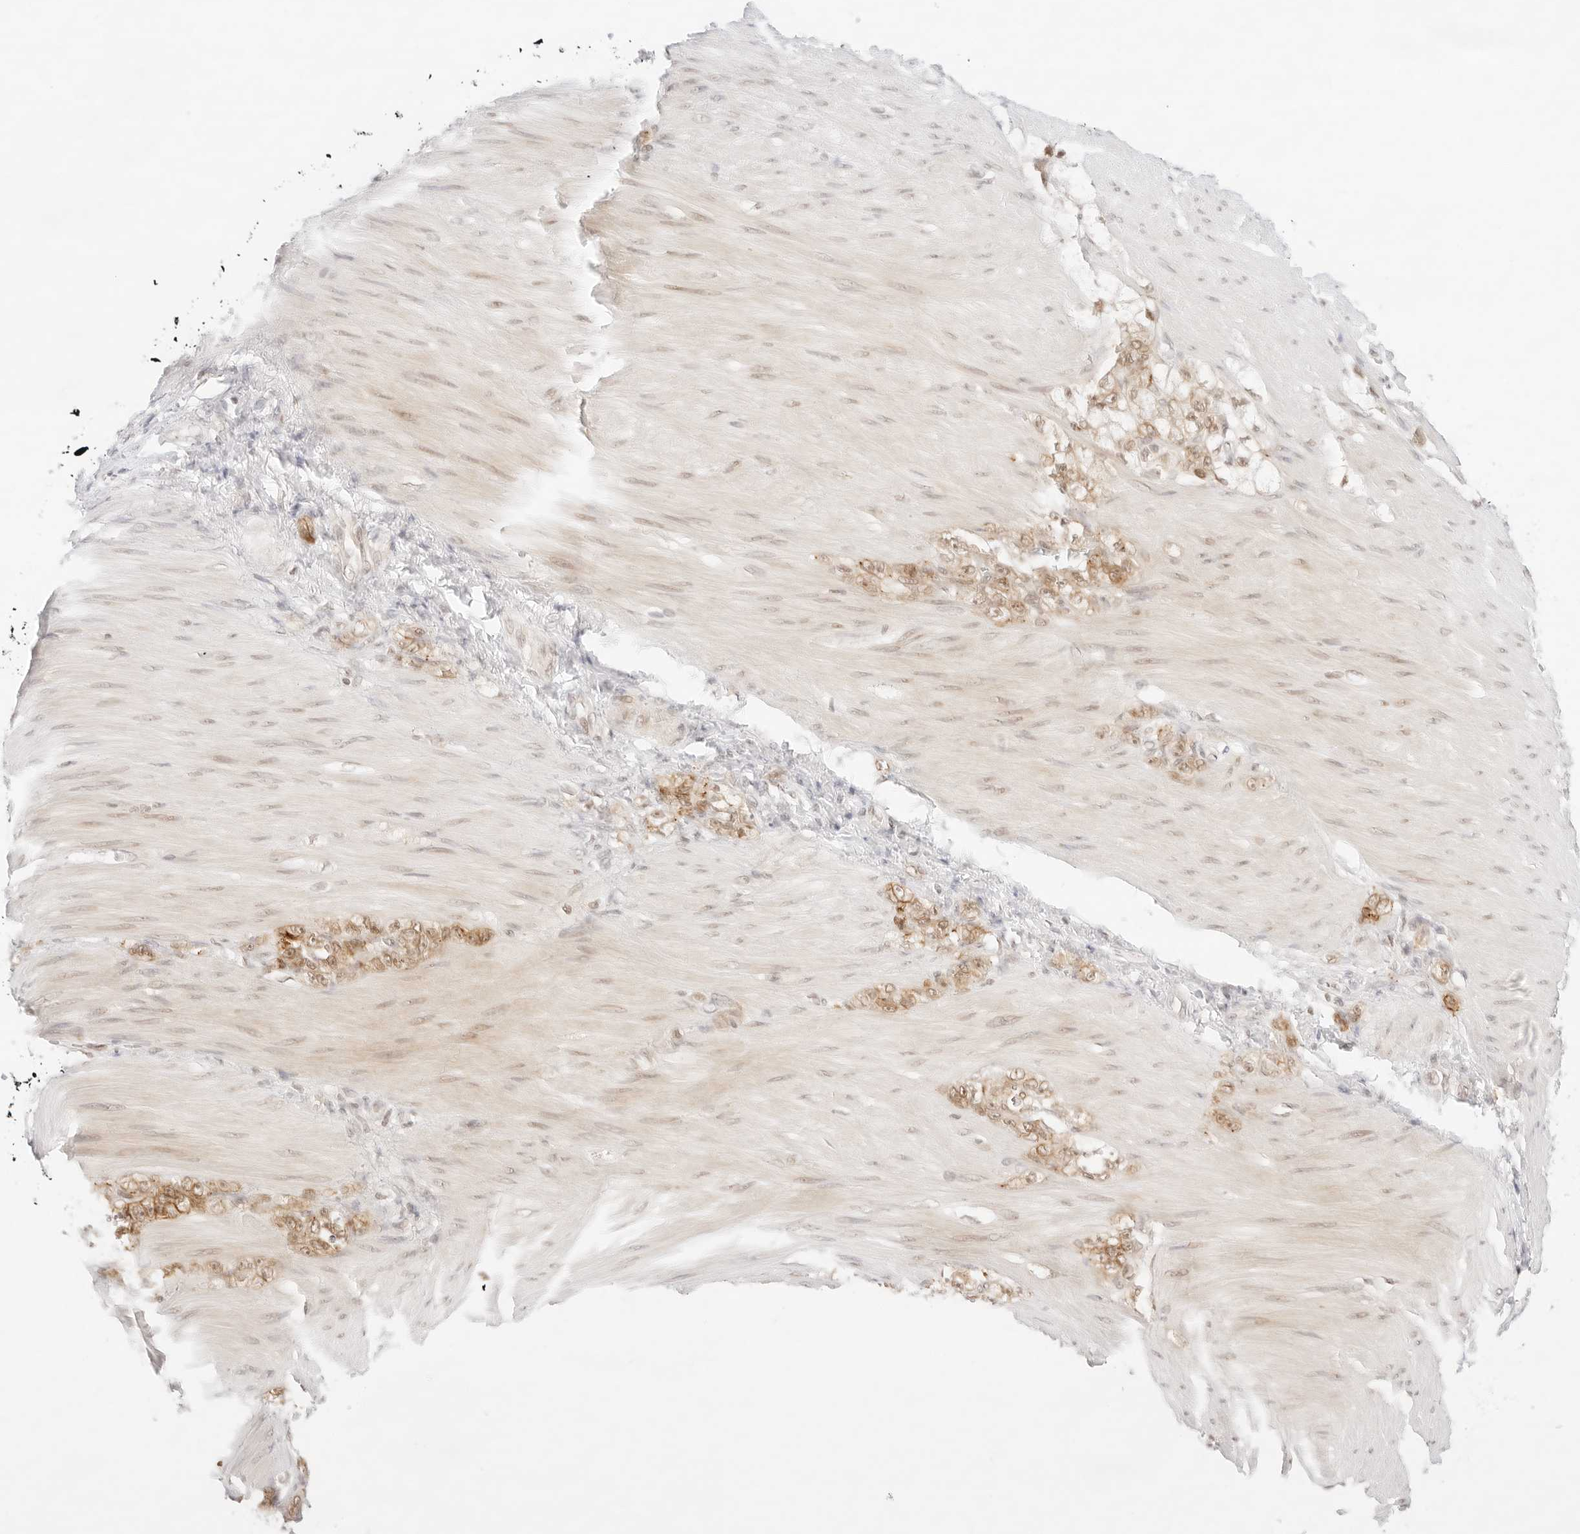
{"staining": {"intensity": "moderate", "quantity": ">75%", "location": "cytoplasmic/membranous,nuclear"}, "tissue": "stomach cancer", "cell_type": "Tumor cells", "image_type": "cancer", "snomed": [{"axis": "morphology", "description": "Normal tissue, NOS"}, {"axis": "morphology", "description": "Adenocarcinoma, NOS"}, {"axis": "topography", "description": "Stomach"}], "caption": "A histopathology image of human stomach cancer stained for a protein reveals moderate cytoplasmic/membranous and nuclear brown staining in tumor cells. Nuclei are stained in blue.", "gene": "GNAS", "patient": {"sex": "male", "age": 82}}